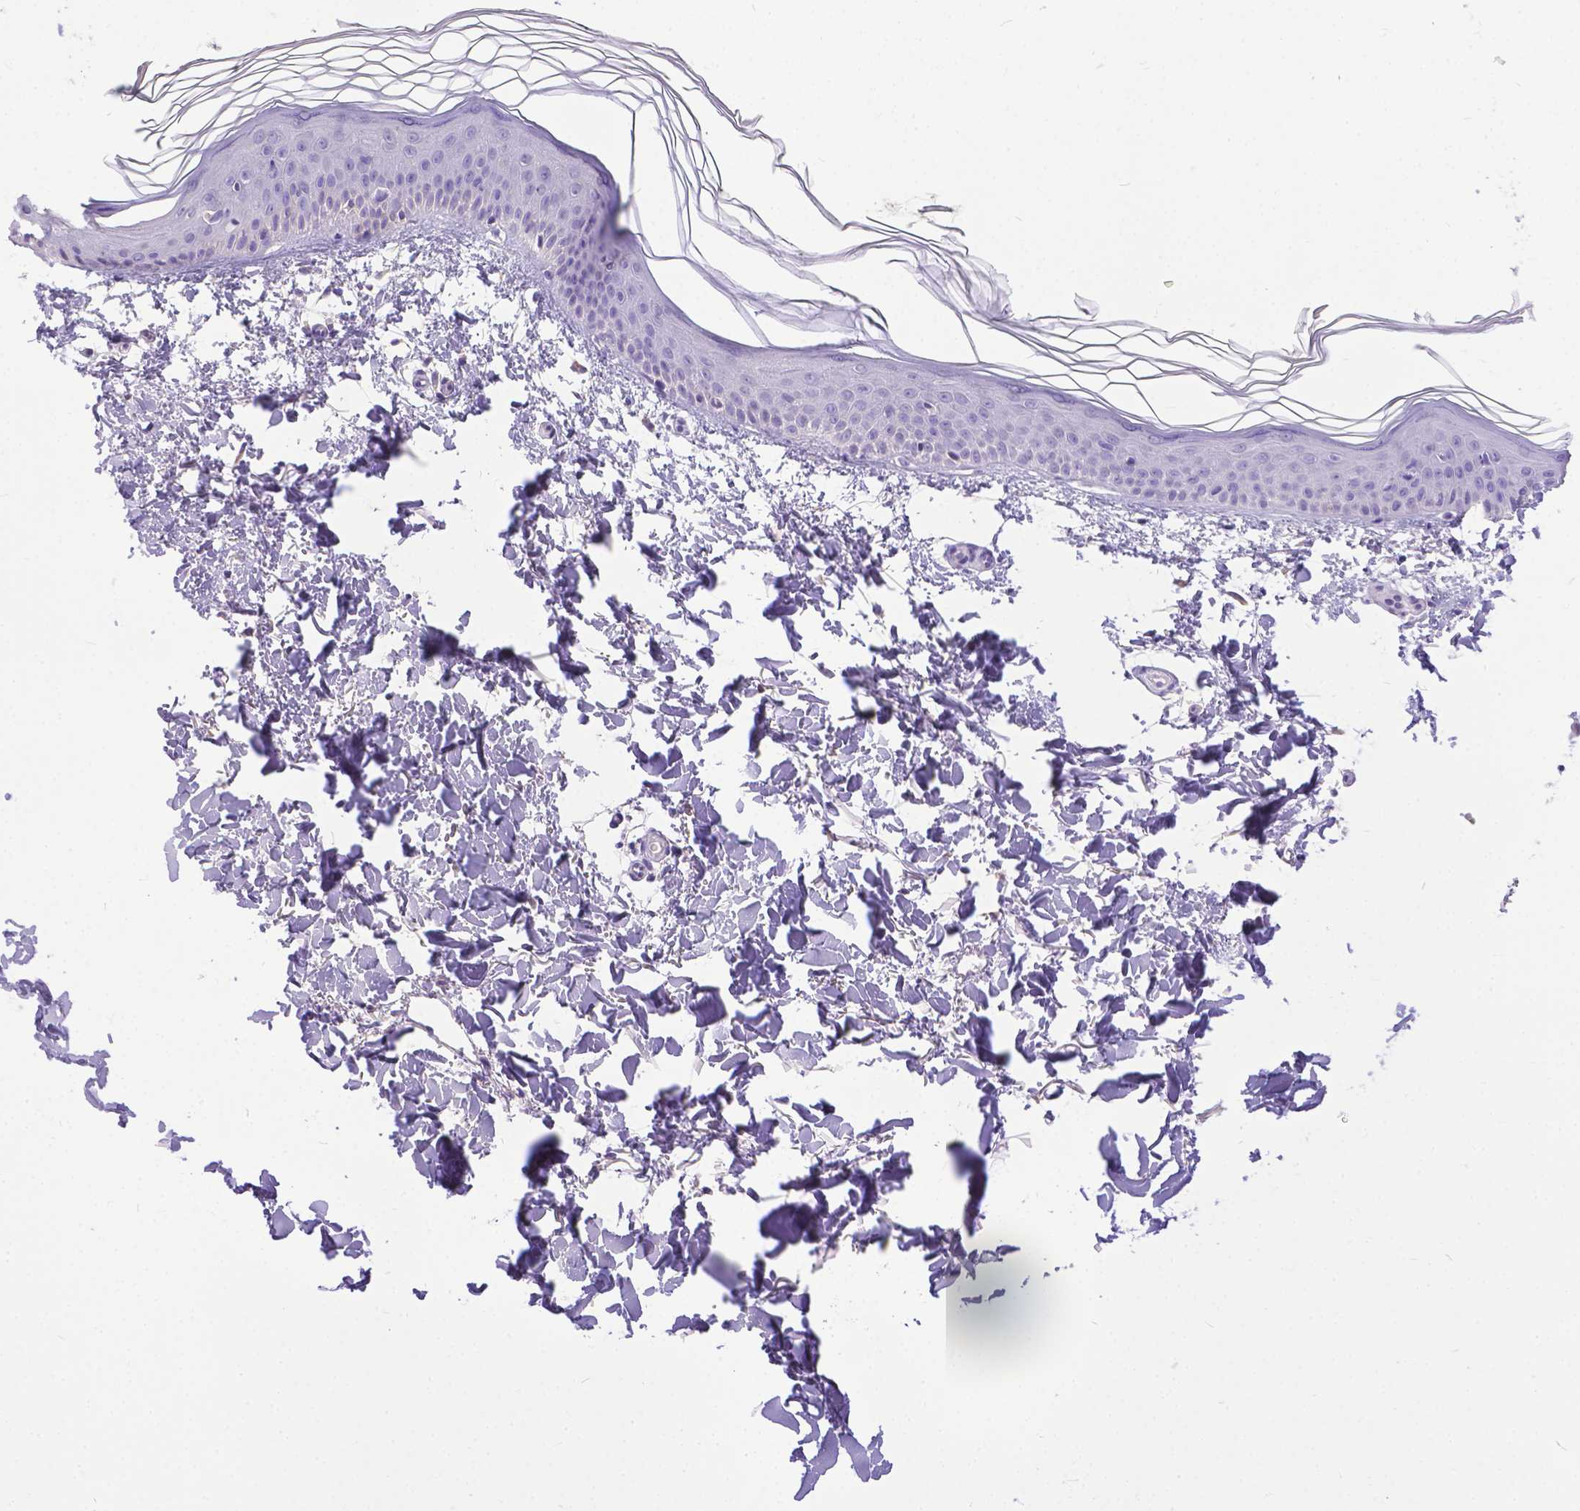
{"staining": {"intensity": "negative", "quantity": "none", "location": "none"}, "tissue": "skin", "cell_type": "Fibroblasts", "image_type": "normal", "snomed": [{"axis": "morphology", "description": "Normal tissue, NOS"}, {"axis": "topography", "description": "Skin"}], "caption": "This is a histopathology image of immunohistochemistry (IHC) staining of benign skin, which shows no expression in fibroblasts. The staining is performed using DAB brown chromogen with nuclei counter-stained in using hematoxylin.", "gene": "TTLL6", "patient": {"sex": "female", "age": 62}}